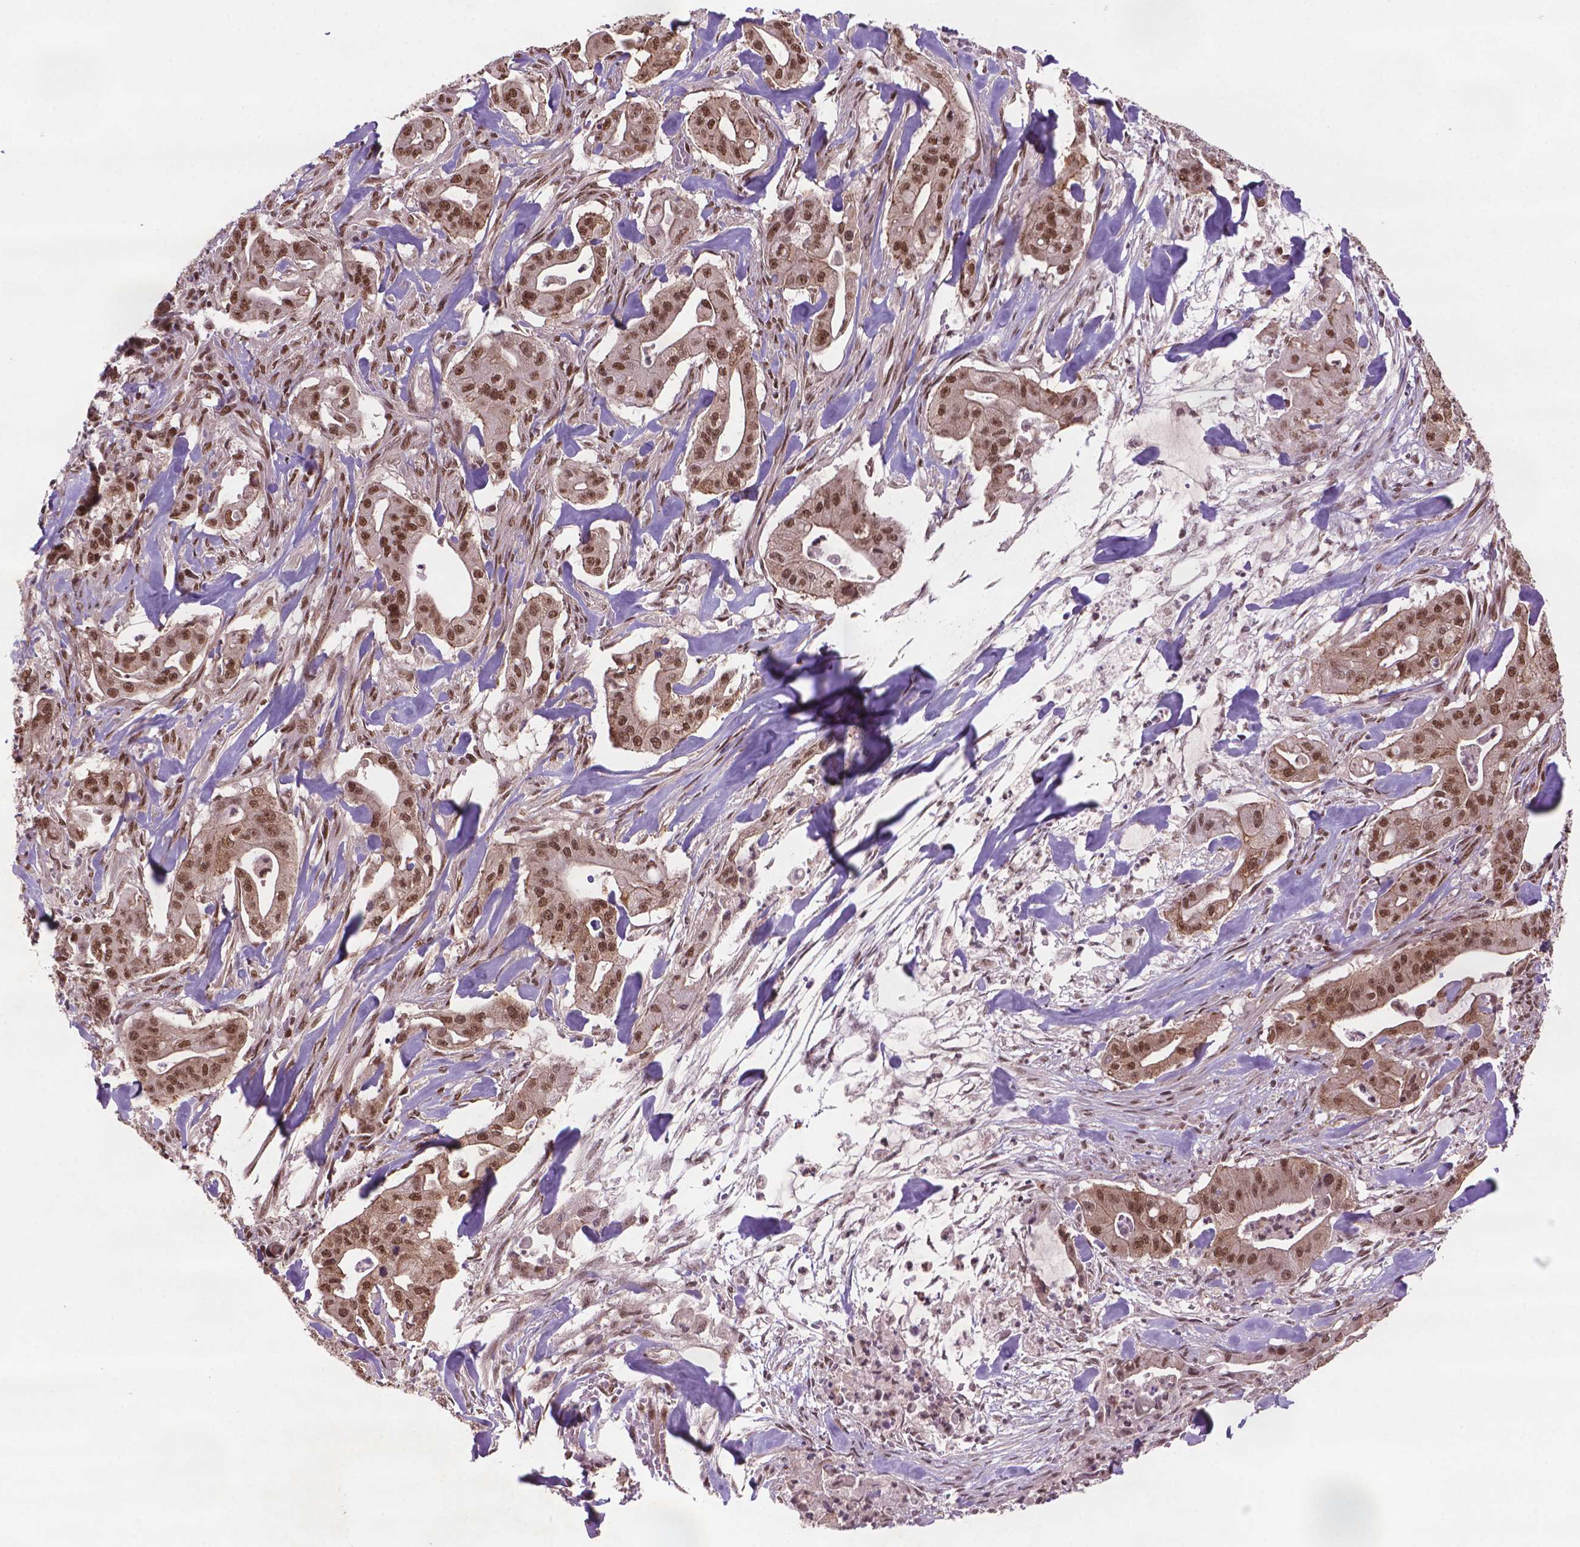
{"staining": {"intensity": "moderate", "quantity": ">75%", "location": "nuclear"}, "tissue": "pancreatic cancer", "cell_type": "Tumor cells", "image_type": "cancer", "snomed": [{"axis": "morphology", "description": "Normal tissue, NOS"}, {"axis": "morphology", "description": "Inflammation, NOS"}, {"axis": "morphology", "description": "Adenocarcinoma, NOS"}, {"axis": "topography", "description": "Pancreas"}], "caption": "Pancreatic cancer (adenocarcinoma) stained for a protein (brown) shows moderate nuclear positive positivity in approximately >75% of tumor cells.", "gene": "SIRT6", "patient": {"sex": "male", "age": 57}}